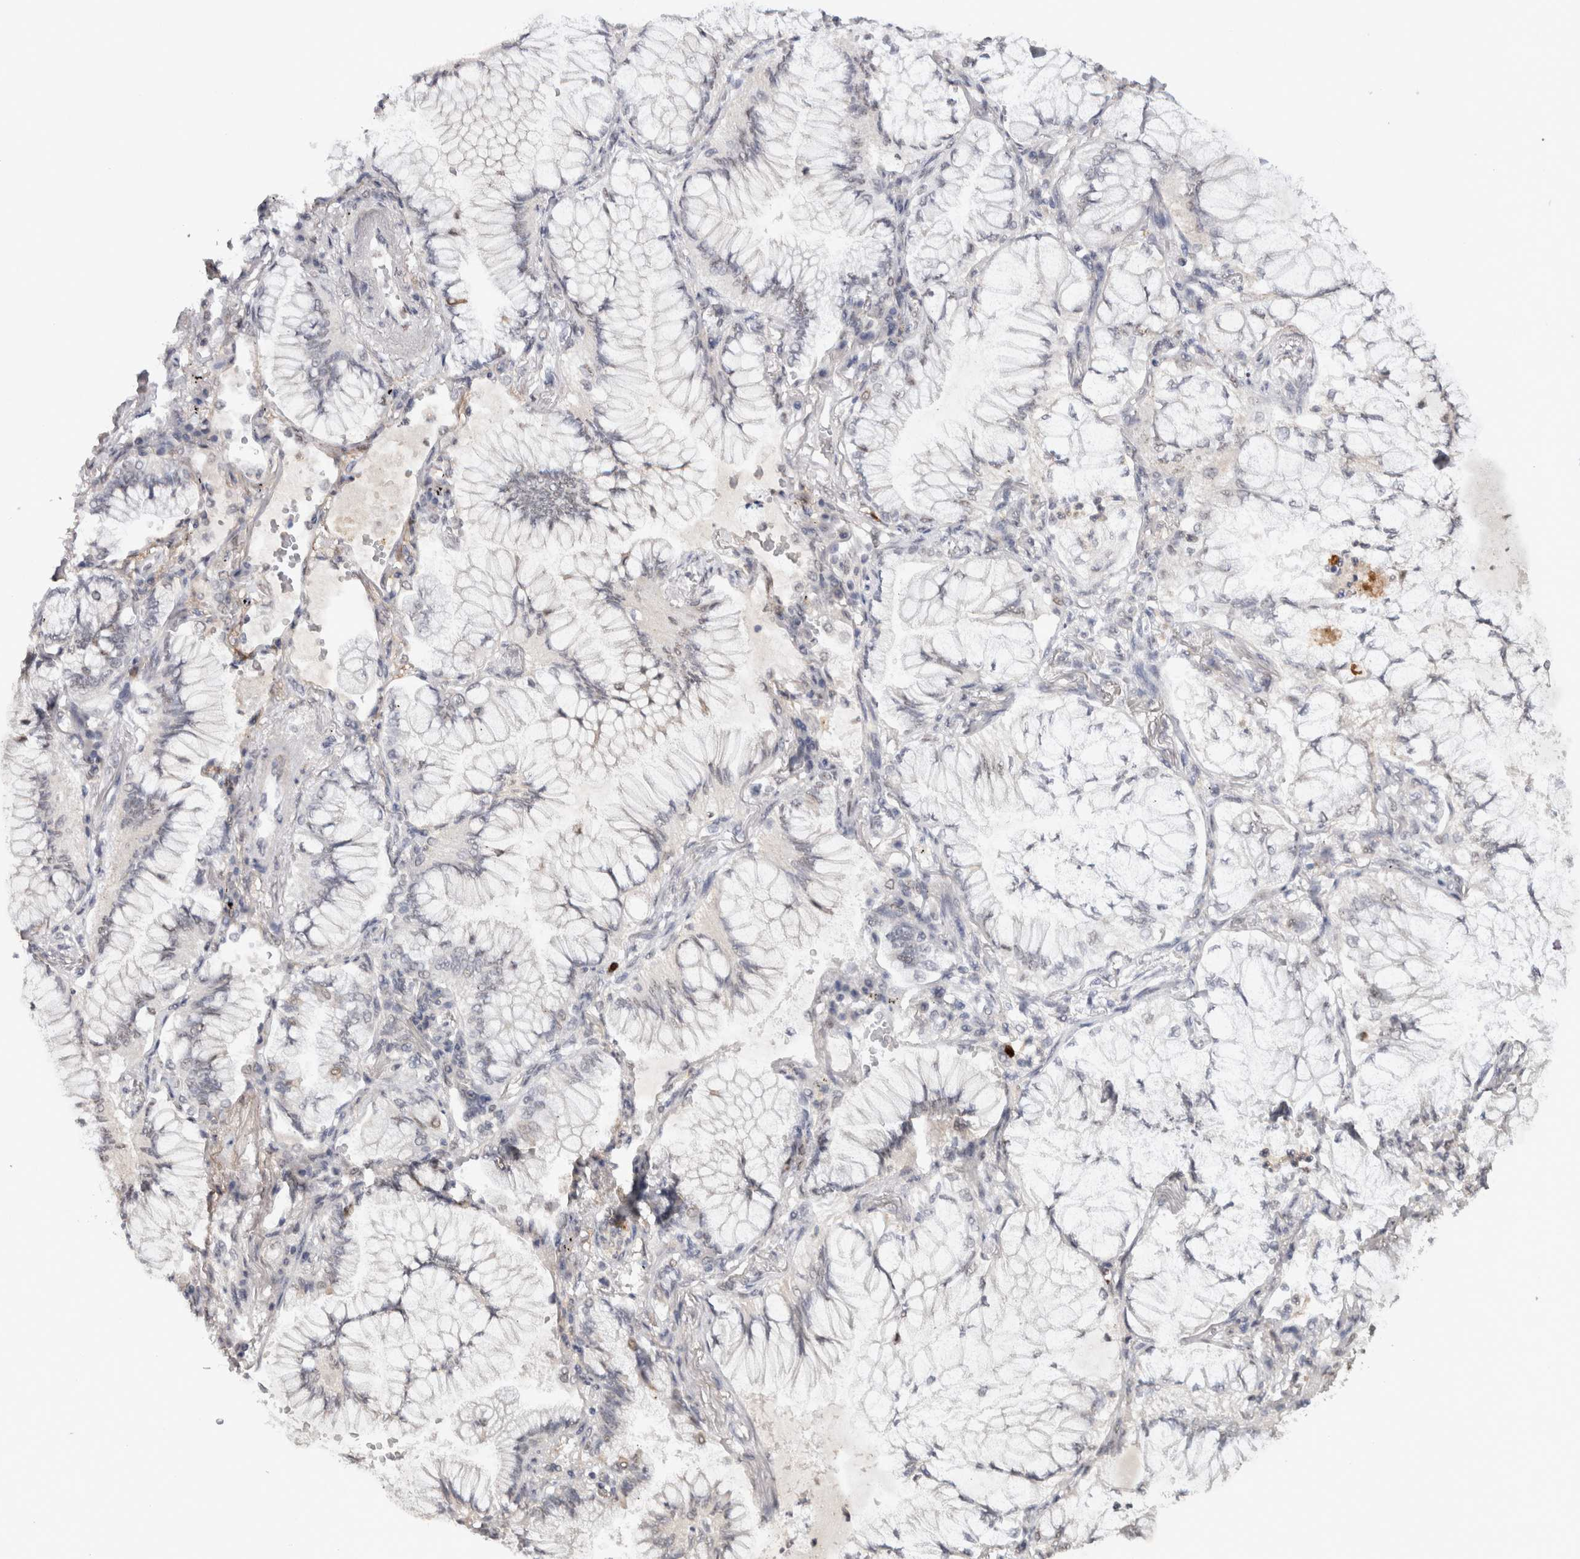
{"staining": {"intensity": "negative", "quantity": "none", "location": "none"}, "tissue": "lung cancer", "cell_type": "Tumor cells", "image_type": "cancer", "snomed": [{"axis": "morphology", "description": "Adenocarcinoma, NOS"}, {"axis": "topography", "description": "Lung"}], "caption": "Histopathology image shows no protein positivity in tumor cells of lung adenocarcinoma tissue.", "gene": "RPS6KA2", "patient": {"sex": "female", "age": 70}}